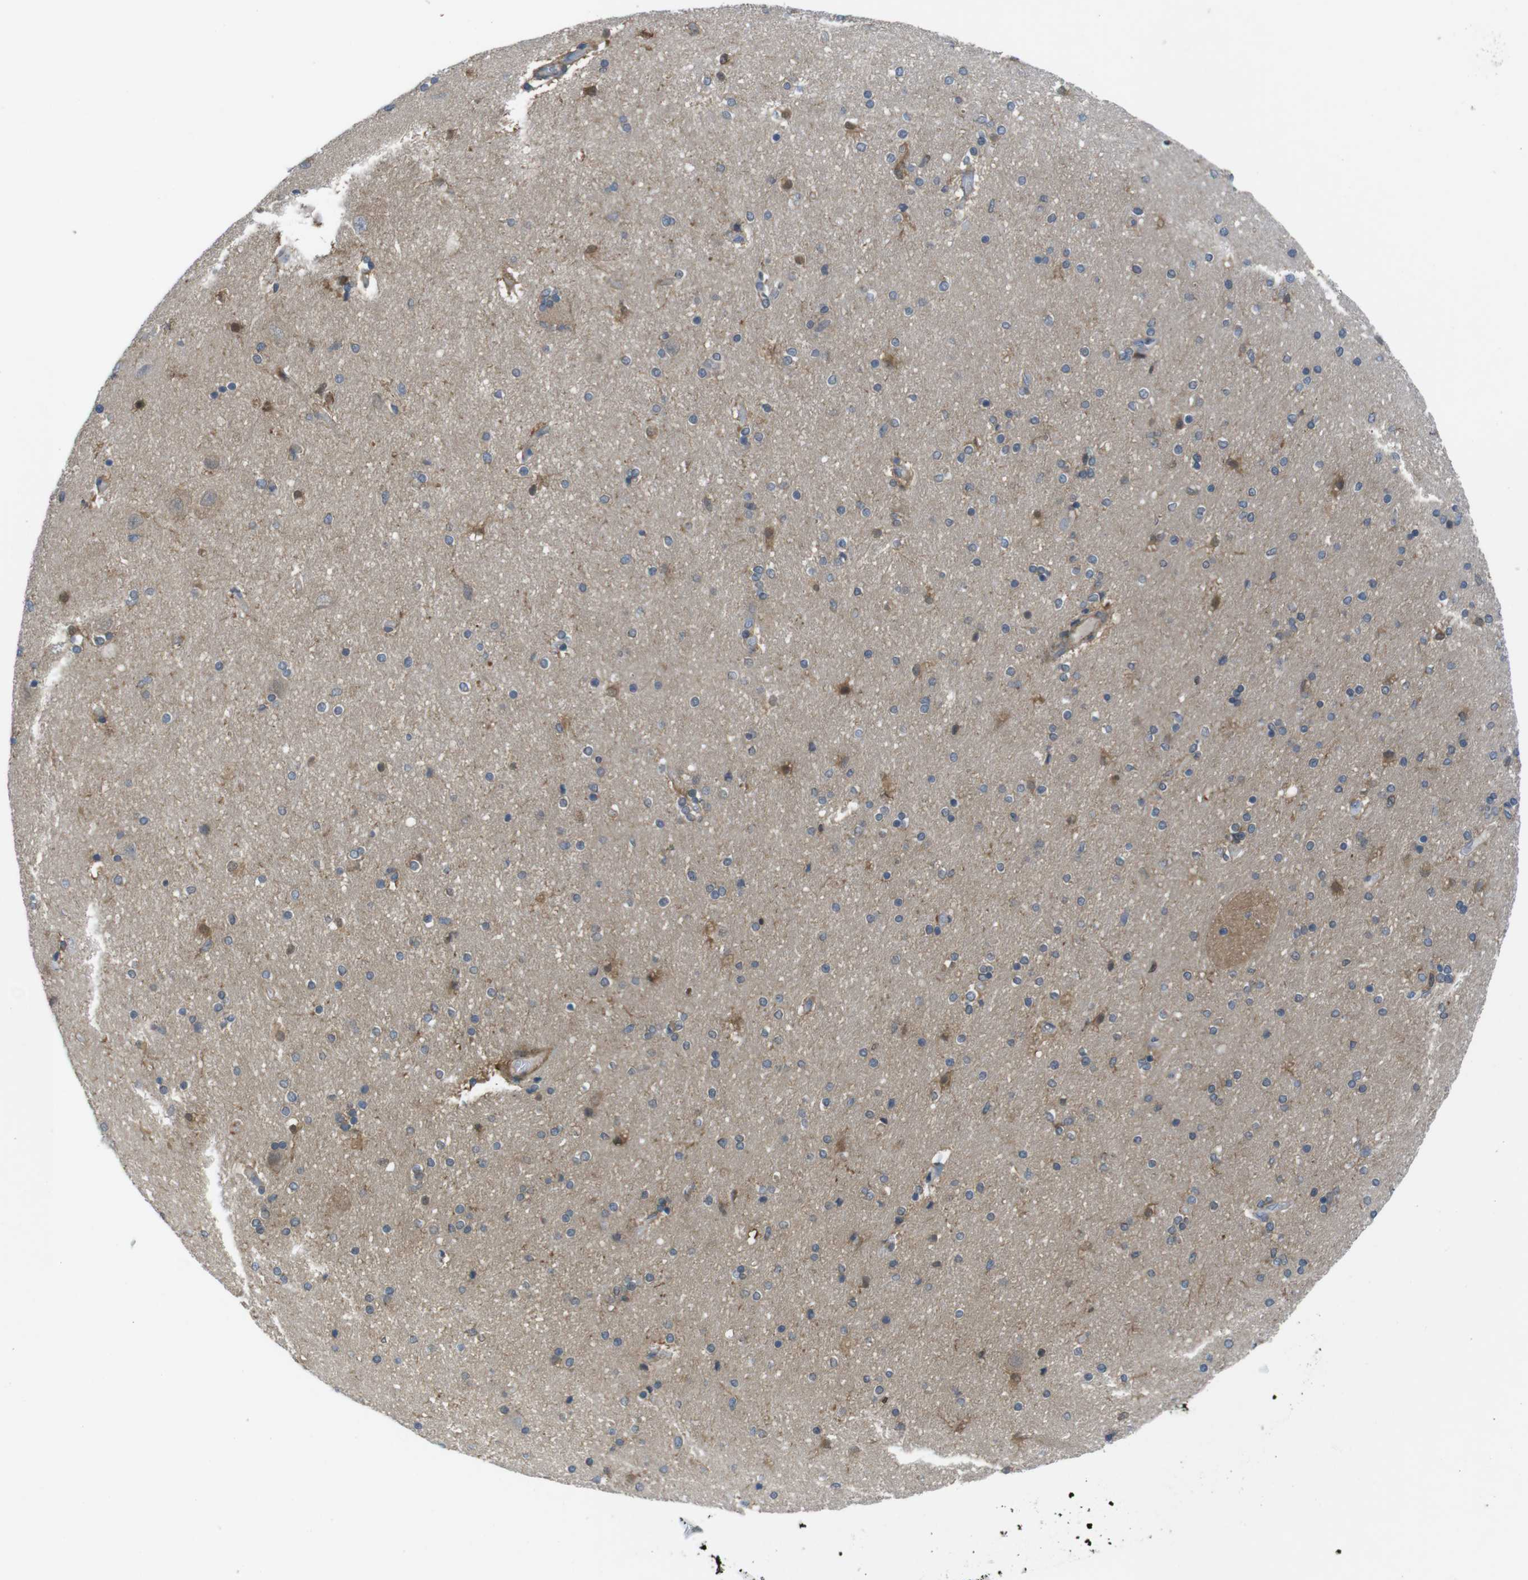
{"staining": {"intensity": "strong", "quantity": "25%-75%", "location": "cytoplasmic/membranous,nuclear"}, "tissue": "hippocampus", "cell_type": "Glial cells", "image_type": "normal", "snomed": [{"axis": "morphology", "description": "Normal tissue, NOS"}, {"axis": "topography", "description": "Hippocampus"}], "caption": "The photomicrograph displays staining of unremarkable hippocampus, revealing strong cytoplasmic/membranous,nuclear protein expression (brown color) within glial cells.", "gene": "MTHFD1L", "patient": {"sex": "female", "age": 54}}